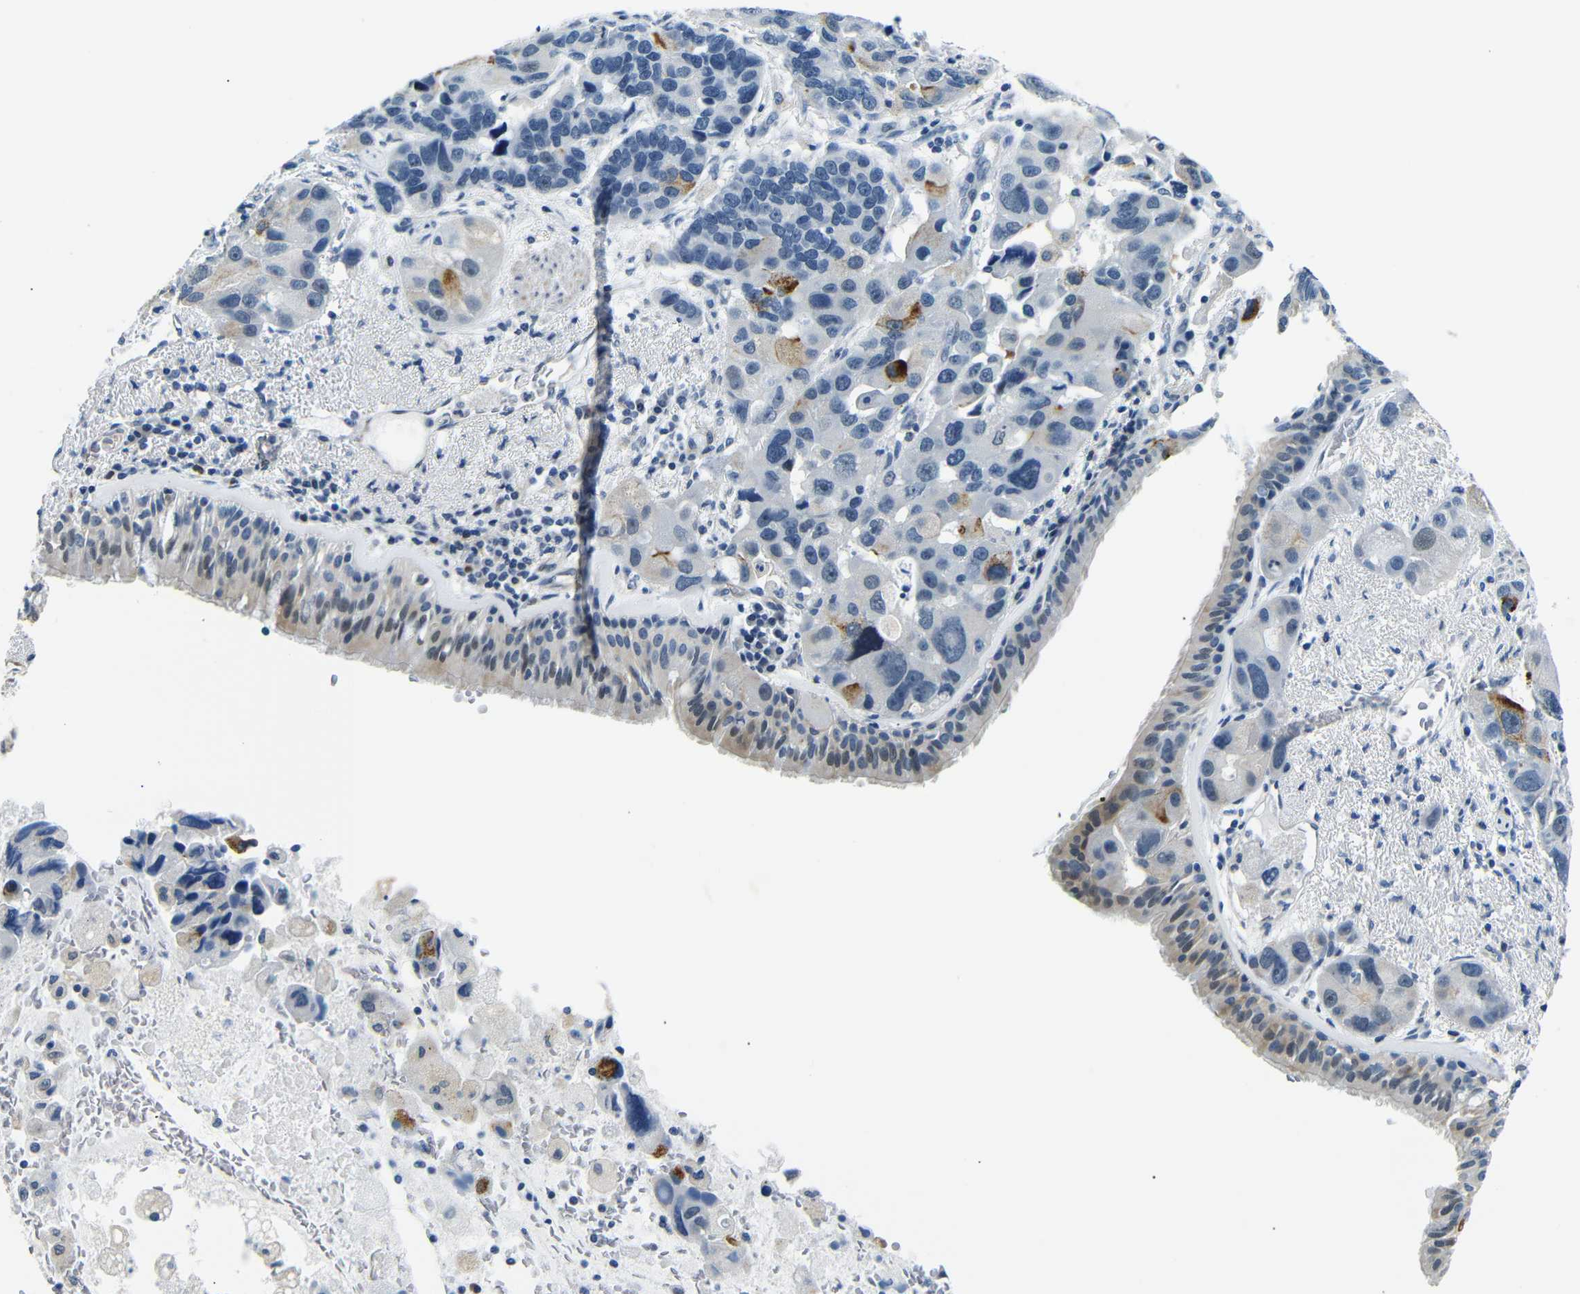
{"staining": {"intensity": "weak", "quantity": "<25%", "location": "cytoplasmic/membranous"}, "tissue": "bronchus", "cell_type": "Respiratory epithelial cells", "image_type": "normal", "snomed": [{"axis": "morphology", "description": "Normal tissue, NOS"}, {"axis": "morphology", "description": "Adenocarcinoma, NOS"}, {"axis": "morphology", "description": "Adenocarcinoma, metastatic, NOS"}, {"axis": "topography", "description": "Lymph node"}, {"axis": "topography", "description": "Bronchus"}, {"axis": "topography", "description": "Lung"}], "caption": "This is an immunohistochemistry histopathology image of normal bronchus. There is no expression in respiratory epithelial cells.", "gene": "TAFA1", "patient": {"sex": "female", "age": 54}}